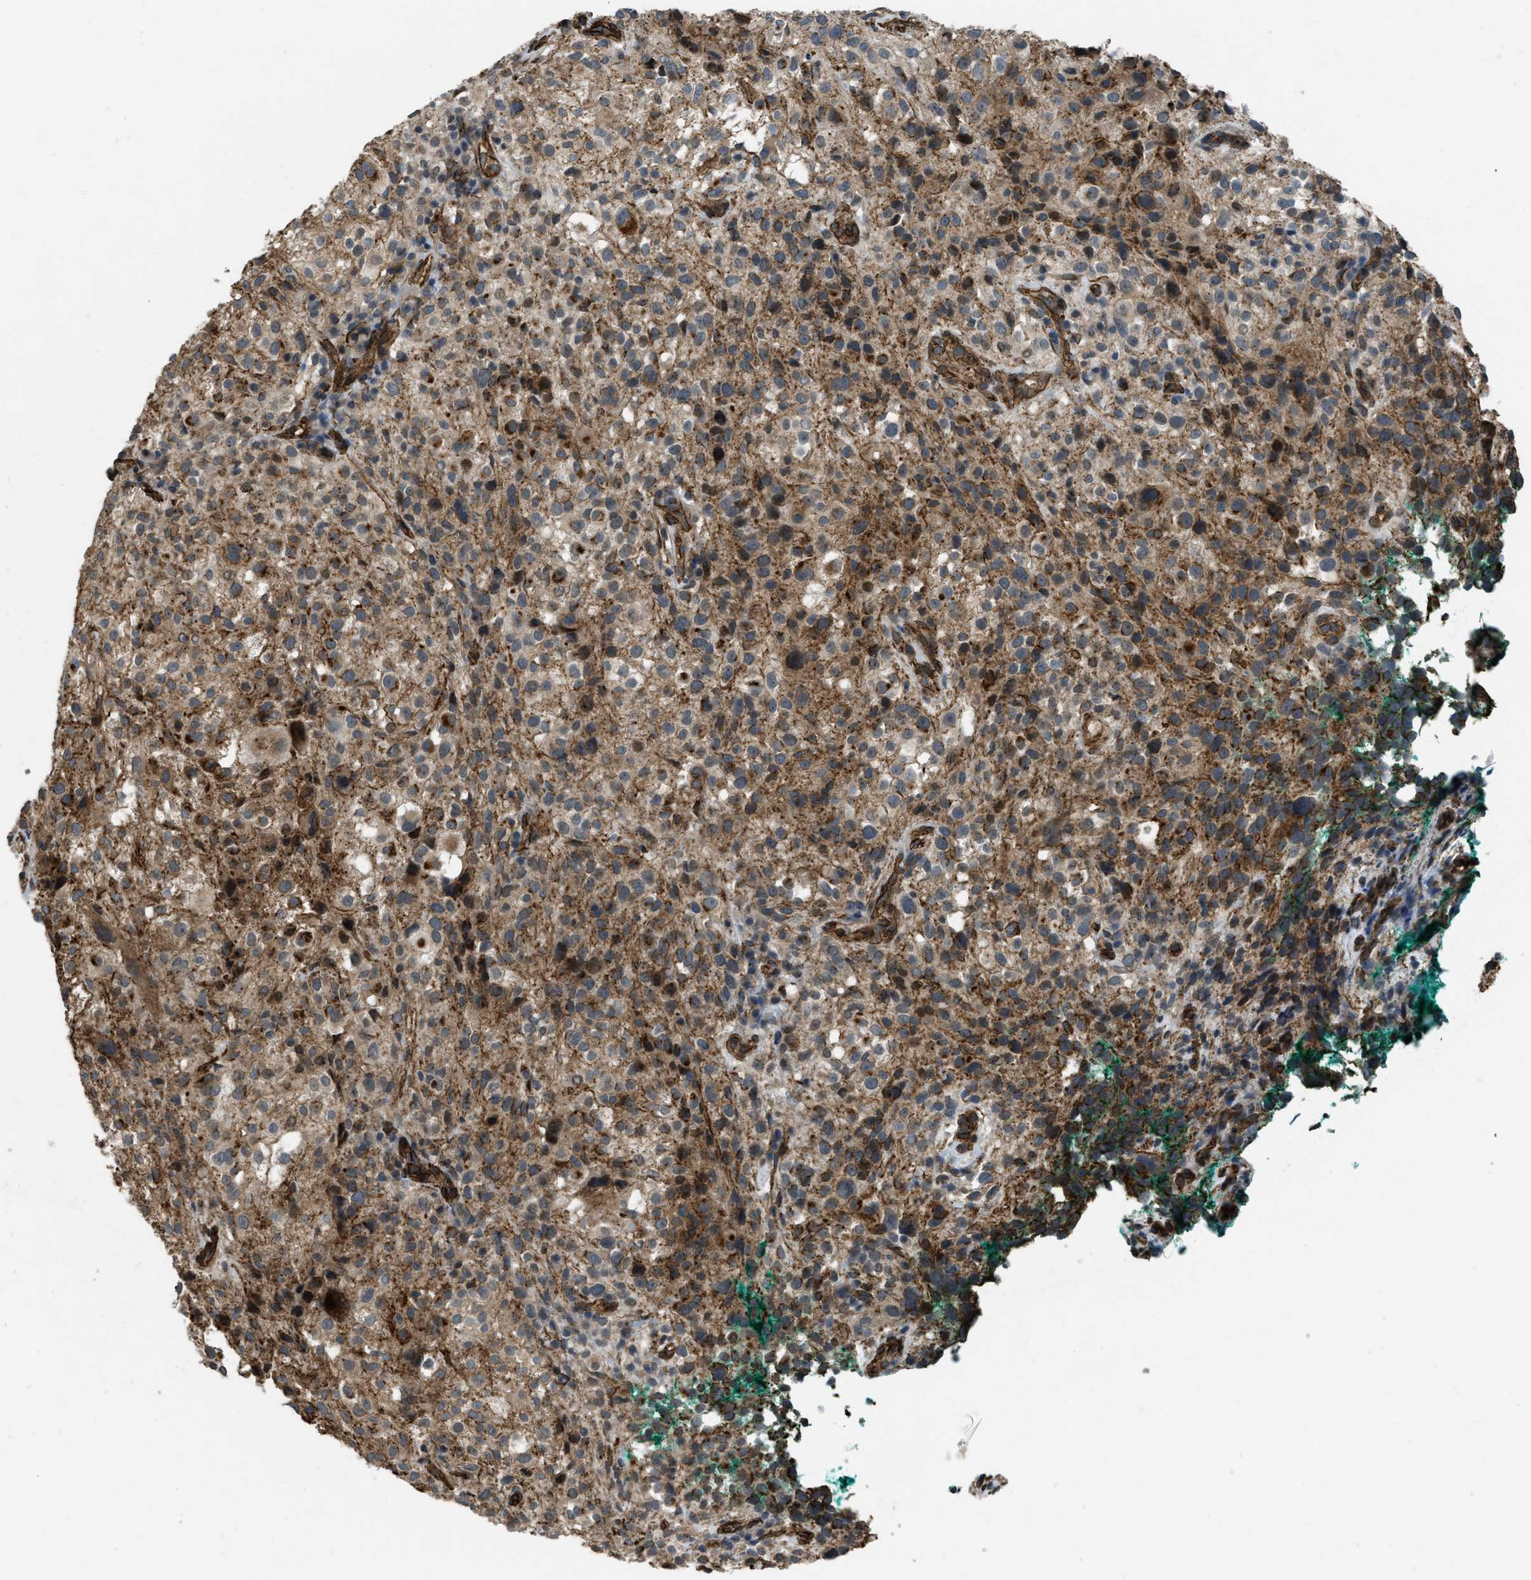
{"staining": {"intensity": "moderate", "quantity": ">75%", "location": "cytoplasmic/membranous"}, "tissue": "melanoma", "cell_type": "Tumor cells", "image_type": "cancer", "snomed": [{"axis": "morphology", "description": "Necrosis, NOS"}, {"axis": "morphology", "description": "Malignant melanoma, NOS"}, {"axis": "topography", "description": "Skin"}], "caption": "Immunohistochemical staining of human melanoma exhibits medium levels of moderate cytoplasmic/membranous expression in about >75% of tumor cells.", "gene": "NMB", "patient": {"sex": "female", "age": 87}}